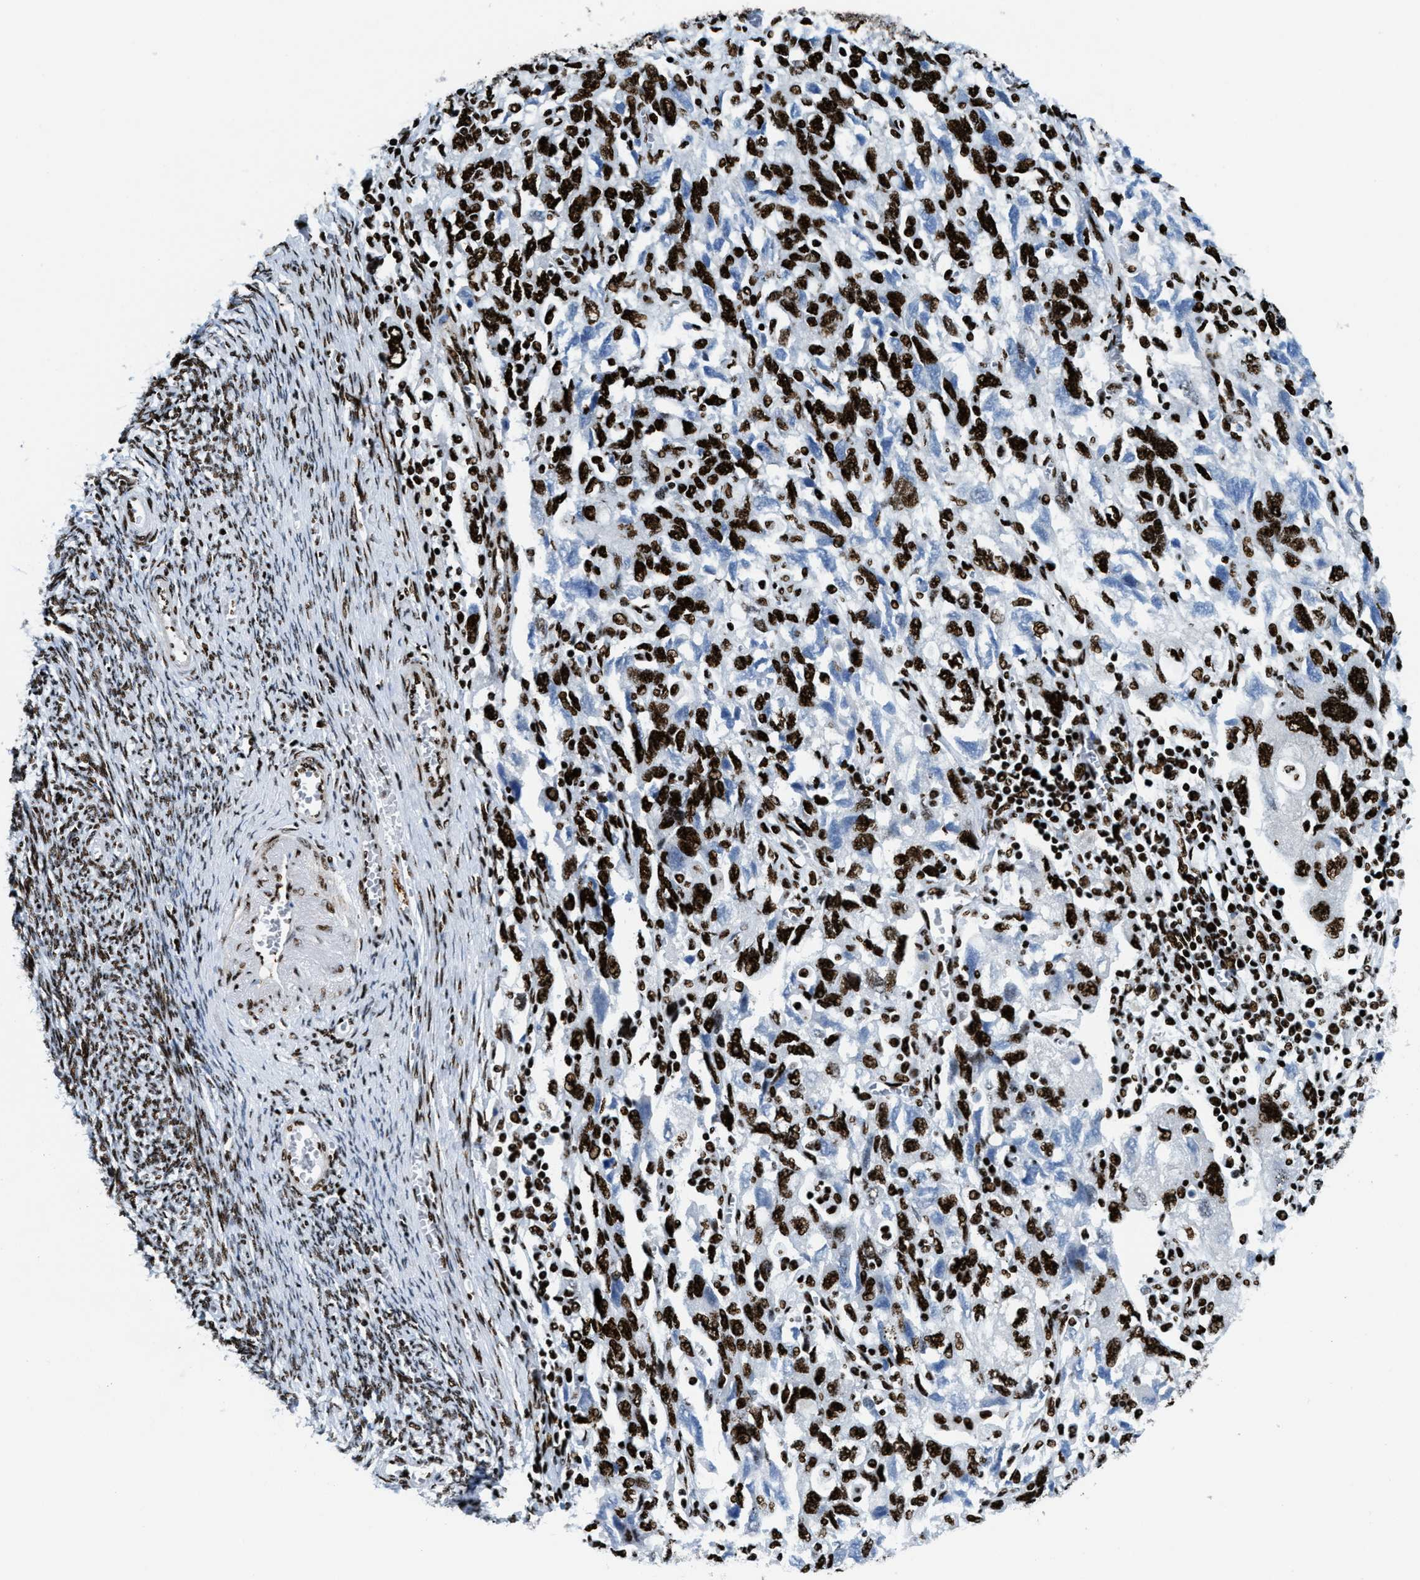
{"staining": {"intensity": "strong", "quantity": ">75%", "location": "nuclear"}, "tissue": "ovarian cancer", "cell_type": "Tumor cells", "image_type": "cancer", "snomed": [{"axis": "morphology", "description": "Carcinoma, NOS"}, {"axis": "morphology", "description": "Cystadenocarcinoma, serous, NOS"}, {"axis": "topography", "description": "Ovary"}], "caption": "DAB (3,3'-diaminobenzidine) immunohistochemical staining of ovarian serous cystadenocarcinoma demonstrates strong nuclear protein staining in approximately >75% of tumor cells. The staining is performed using DAB brown chromogen to label protein expression. The nuclei are counter-stained blue using hematoxylin.", "gene": "NONO", "patient": {"sex": "female", "age": 69}}